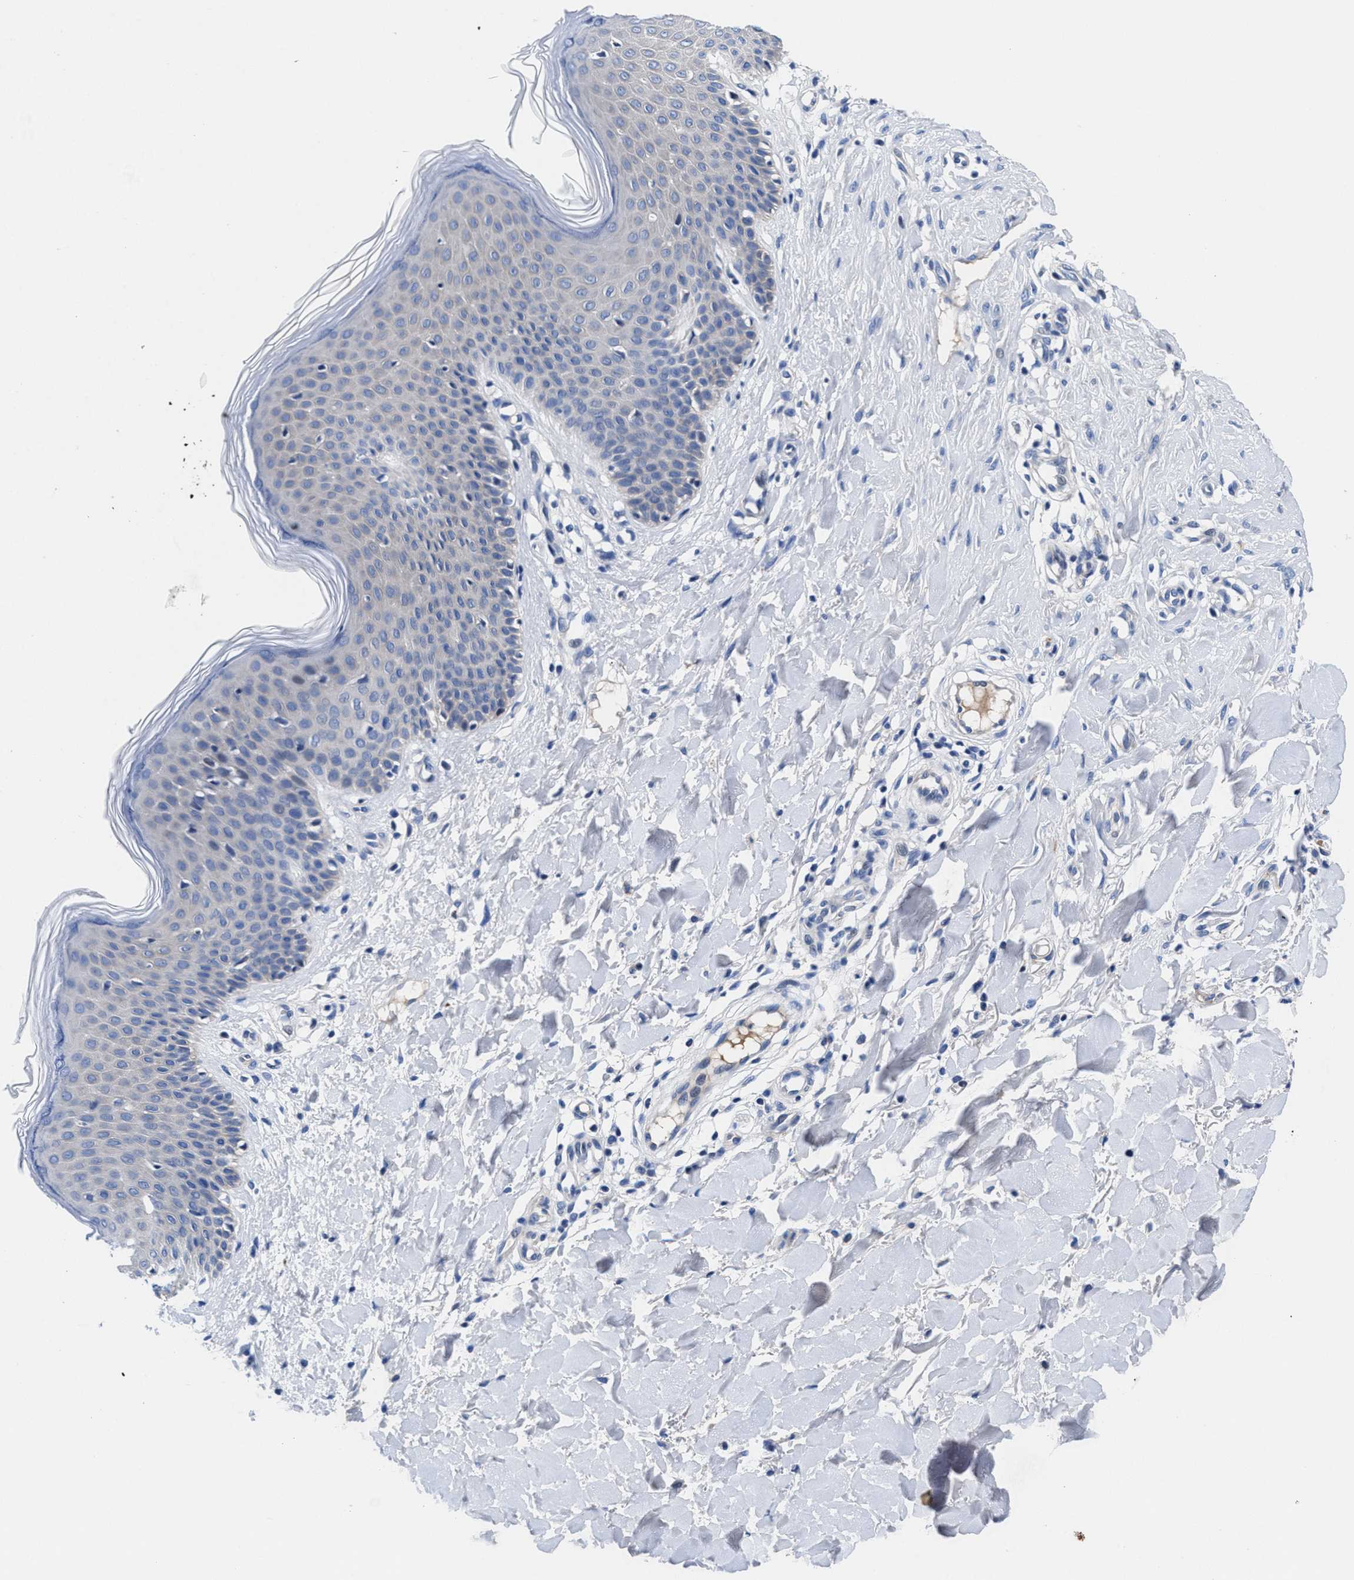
{"staining": {"intensity": "negative", "quantity": "none", "location": "none"}, "tissue": "skin", "cell_type": "Fibroblasts", "image_type": "normal", "snomed": [{"axis": "morphology", "description": "Normal tissue, NOS"}, {"axis": "topography", "description": "Skin"}], "caption": "The image exhibits no staining of fibroblasts in normal skin.", "gene": "DHRS13", "patient": {"sex": "male", "age": 41}}